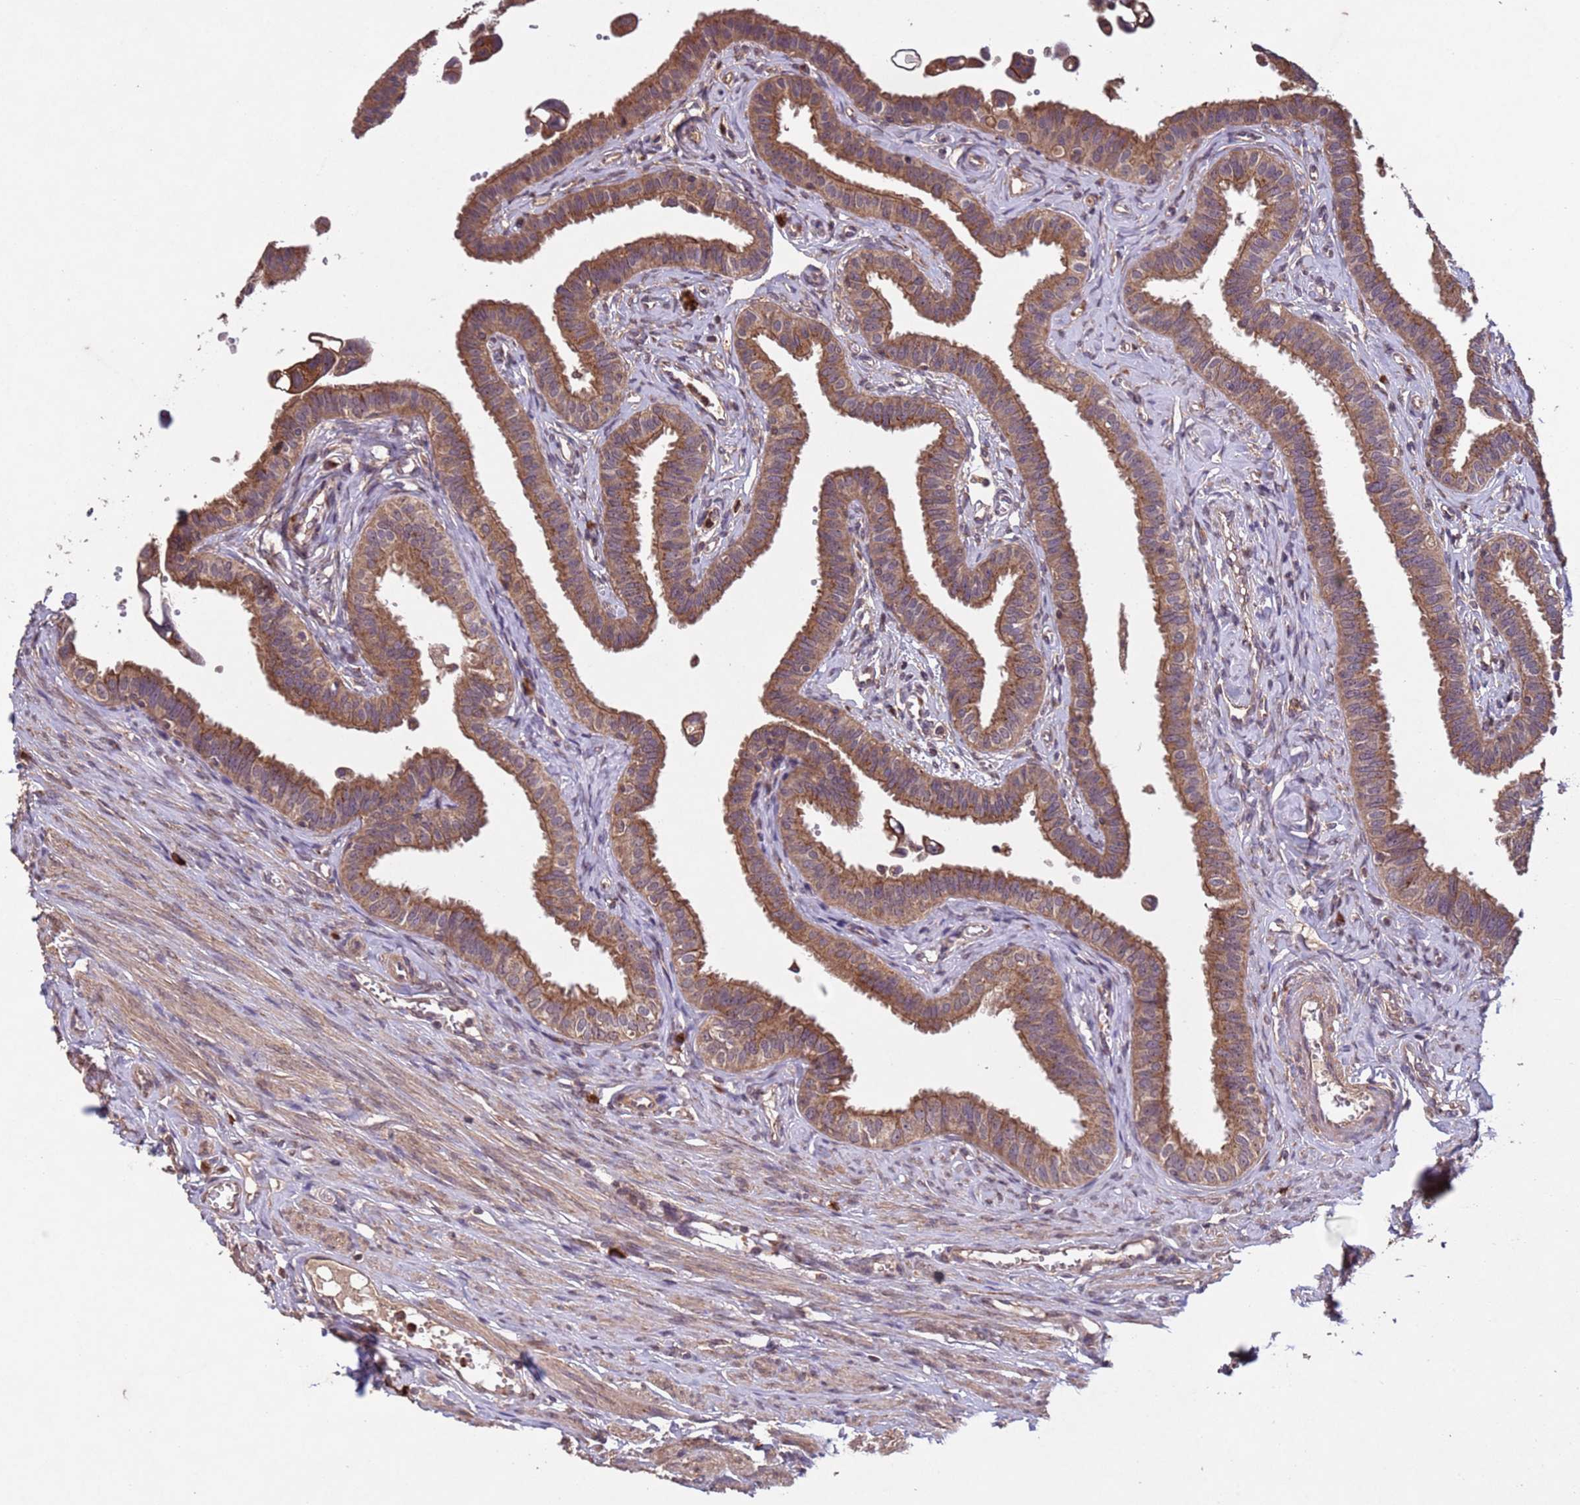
{"staining": {"intensity": "moderate", "quantity": ">75%", "location": "cytoplasmic/membranous"}, "tissue": "fallopian tube", "cell_type": "Glandular cells", "image_type": "normal", "snomed": [{"axis": "morphology", "description": "Normal tissue, NOS"}, {"axis": "morphology", "description": "Carcinoma, NOS"}, {"axis": "topography", "description": "Fallopian tube"}, {"axis": "topography", "description": "Ovary"}], "caption": "Approximately >75% of glandular cells in unremarkable fallopian tube demonstrate moderate cytoplasmic/membranous protein positivity as visualized by brown immunohistochemical staining.", "gene": "FASTKD1", "patient": {"sex": "female", "age": 59}}